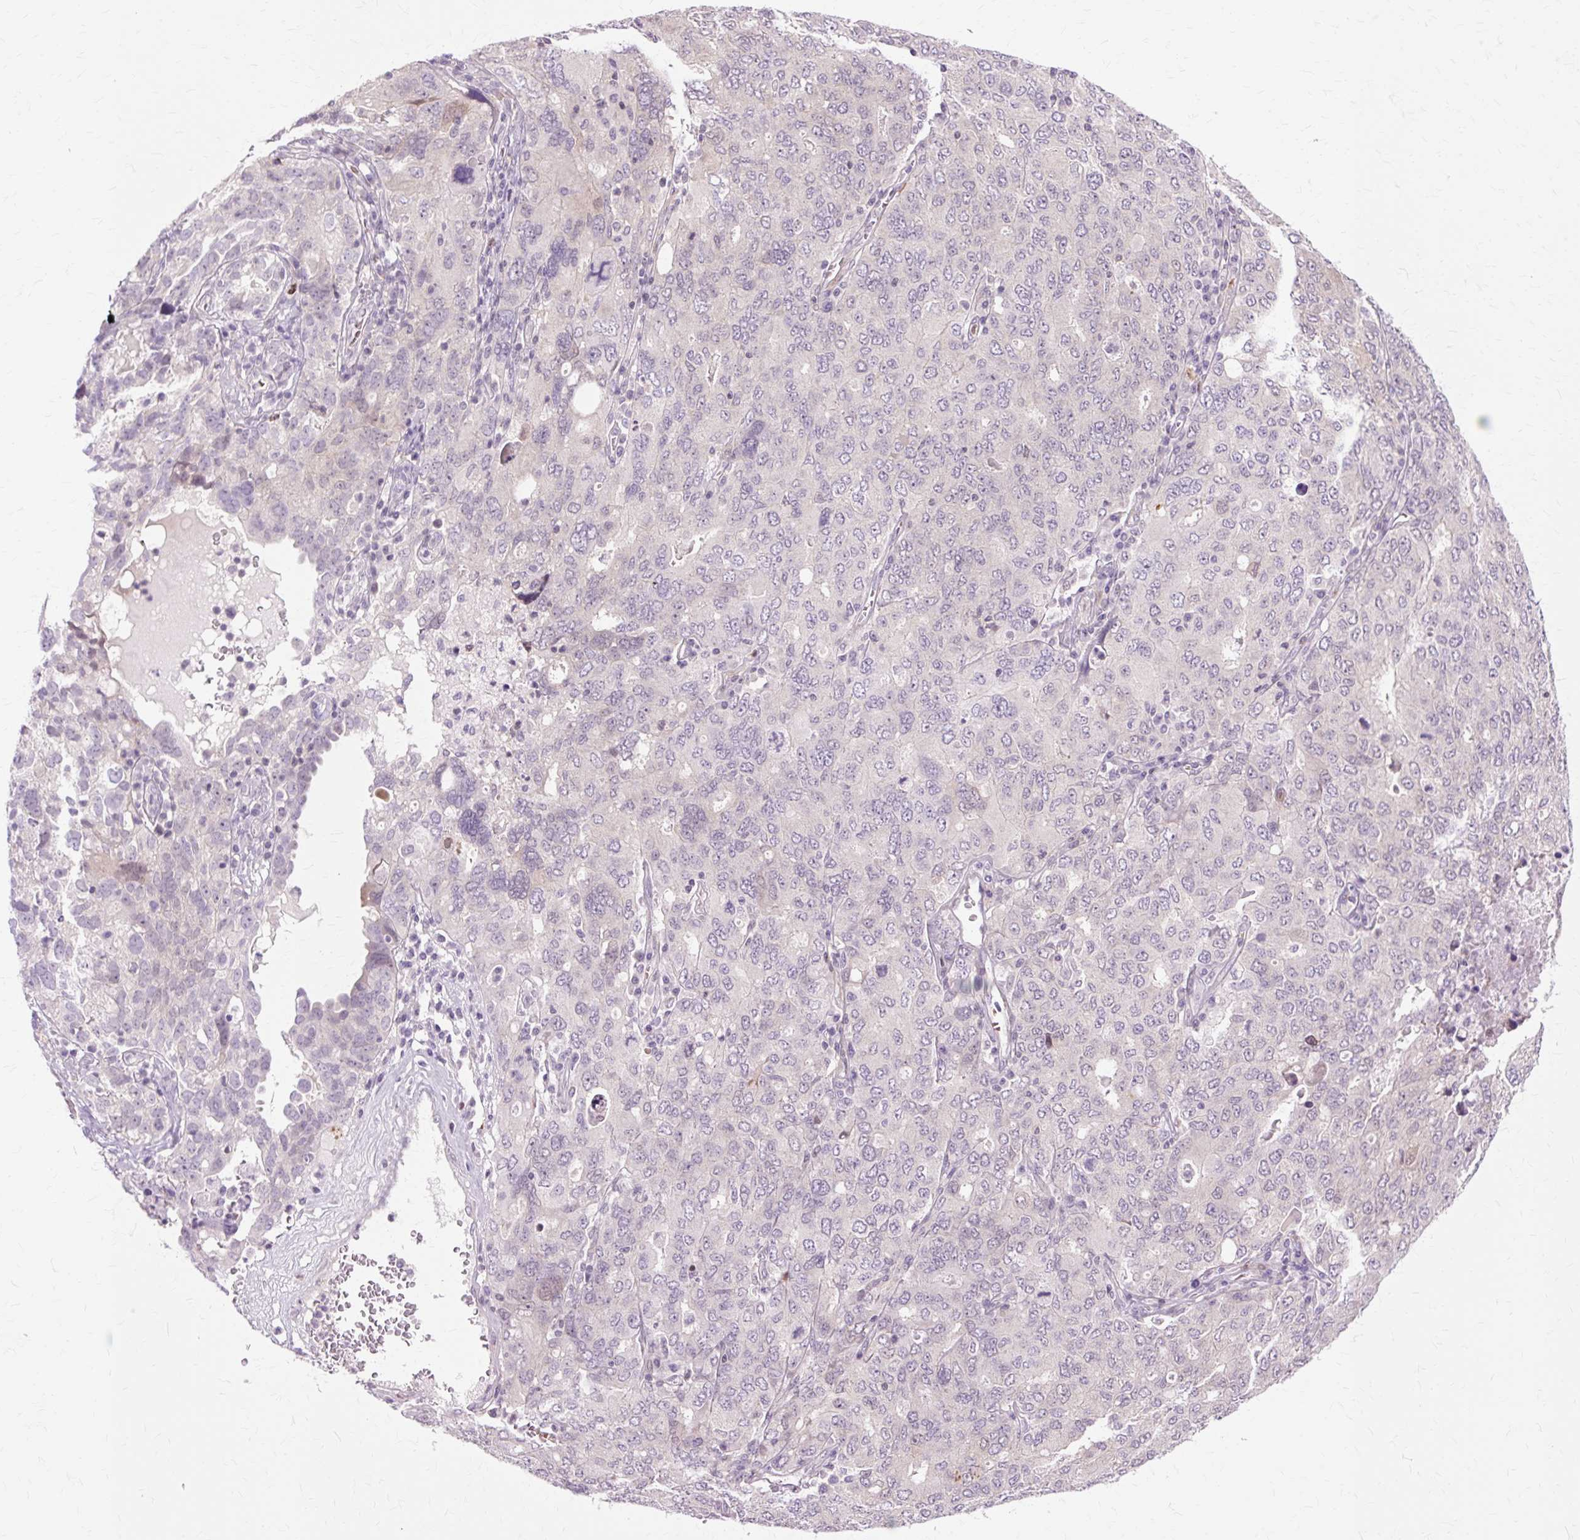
{"staining": {"intensity": "negative", "quantity": "none", "location": "none"}, "tissue": "ovarian cancer", "cell_type": "Tumor cells", "image_type": "cancer", "snomed": [{"axis": "morphology", "description": "Carcinoma, endometroid"}, {"axis": "topography", "description": "Ovary"}], "caption": "Tumor cells are negative for protein expression in human ovarian cancer (endometroid carcinoma).", "gene": "ZNF35", "patient": {"sex": "female", "age": 62}}